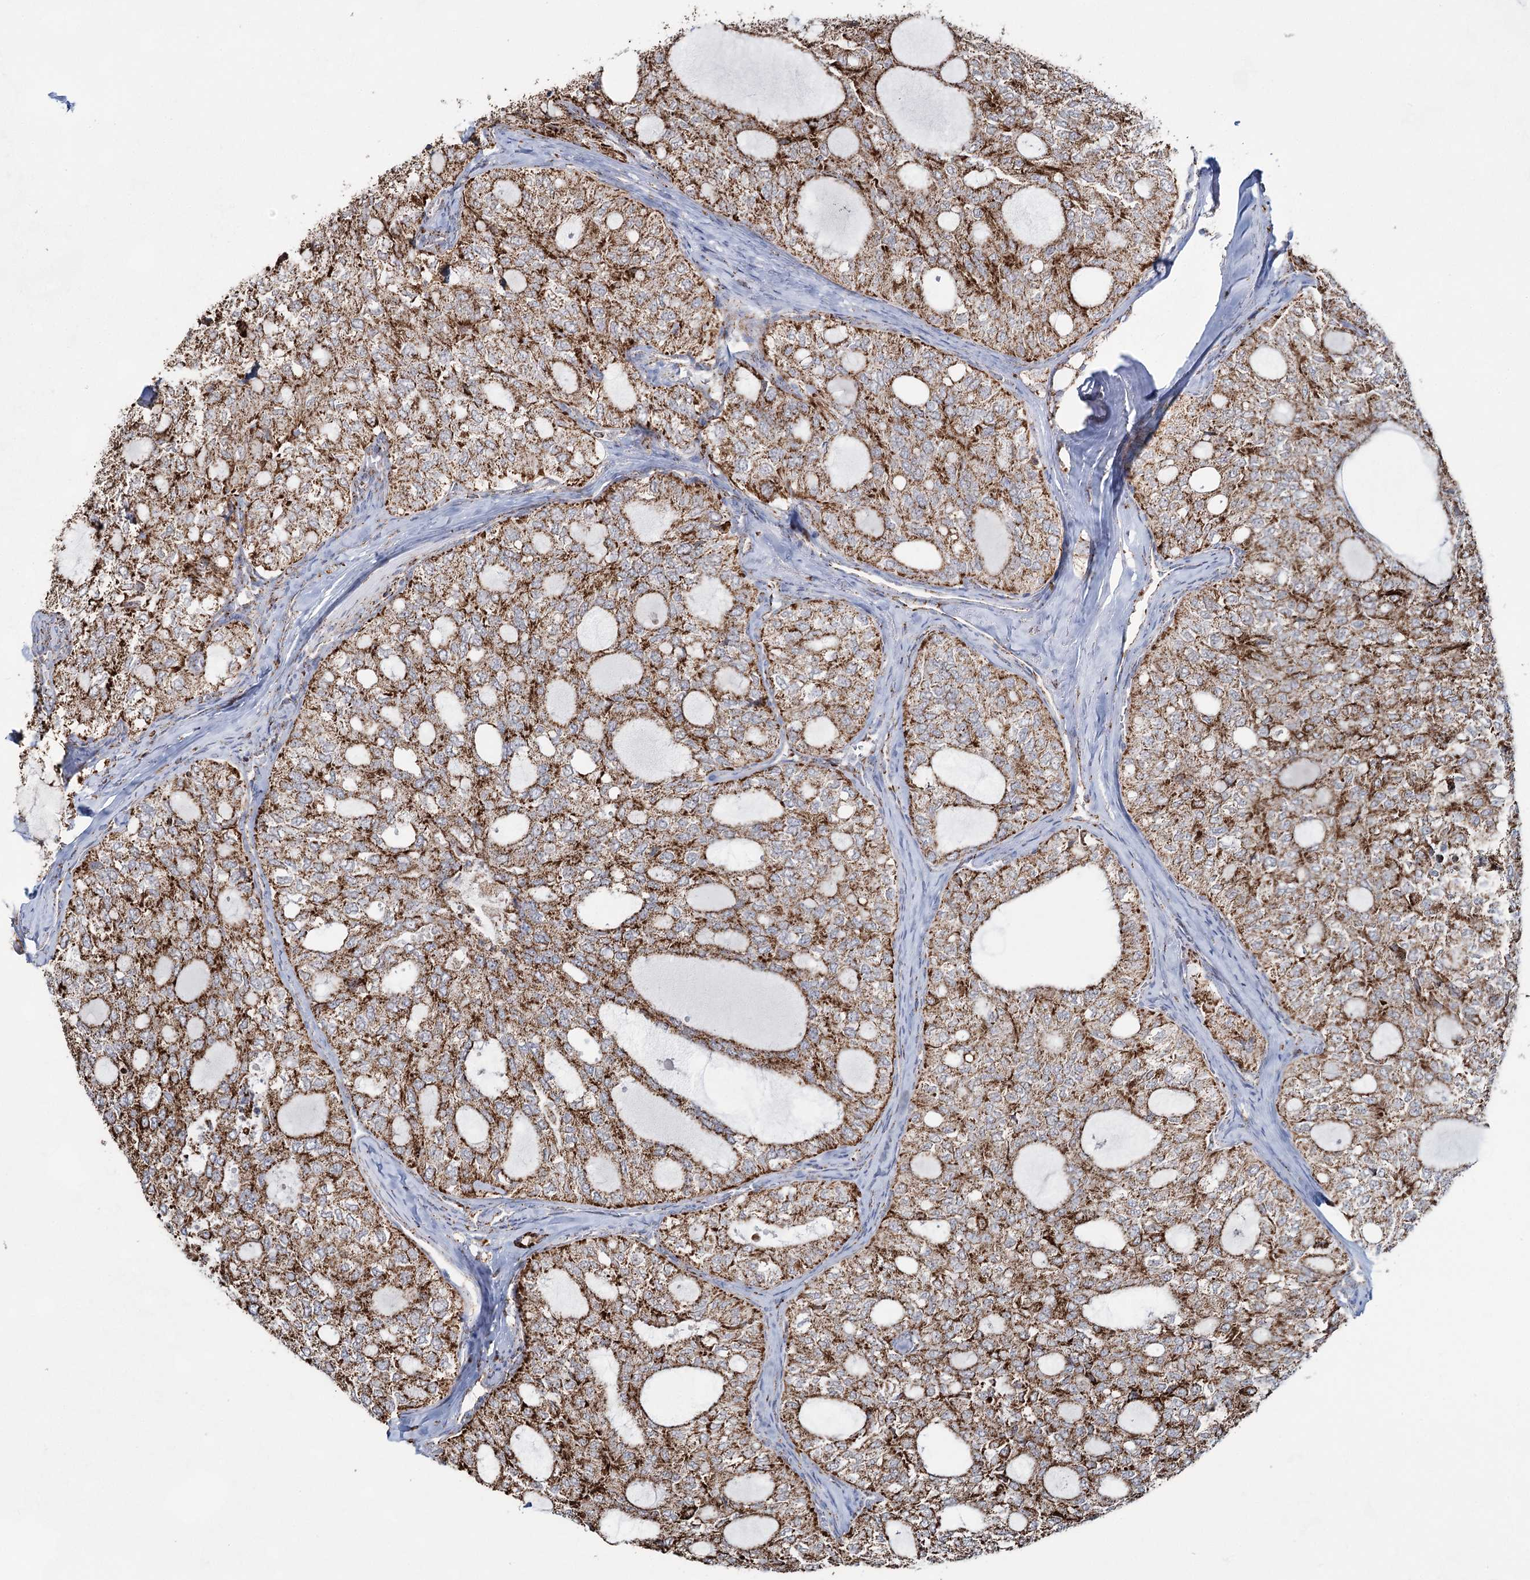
{"staining": {"intensity": "moderate", "quantity": ">75%", "location": "cytoplasmic/membranous"}, "tissue": "thyroid cancer", "cell_type": "Tumor cells", "image_type": "cancer", "snomed": [{"axis": "morphology", "description": "Follicular adenoma carcinoma, NOS"}, {"axis": "topography", "description": "Thyroid gland"}], "caption": "A brown stain highlights moderate cytoplasmic/membranous expression of a protein in follicular adenoma carcinoma (thyroid) tumor cells.", "gene": "CWF19L1", "patient": {"sex": "male", "age": 75}}